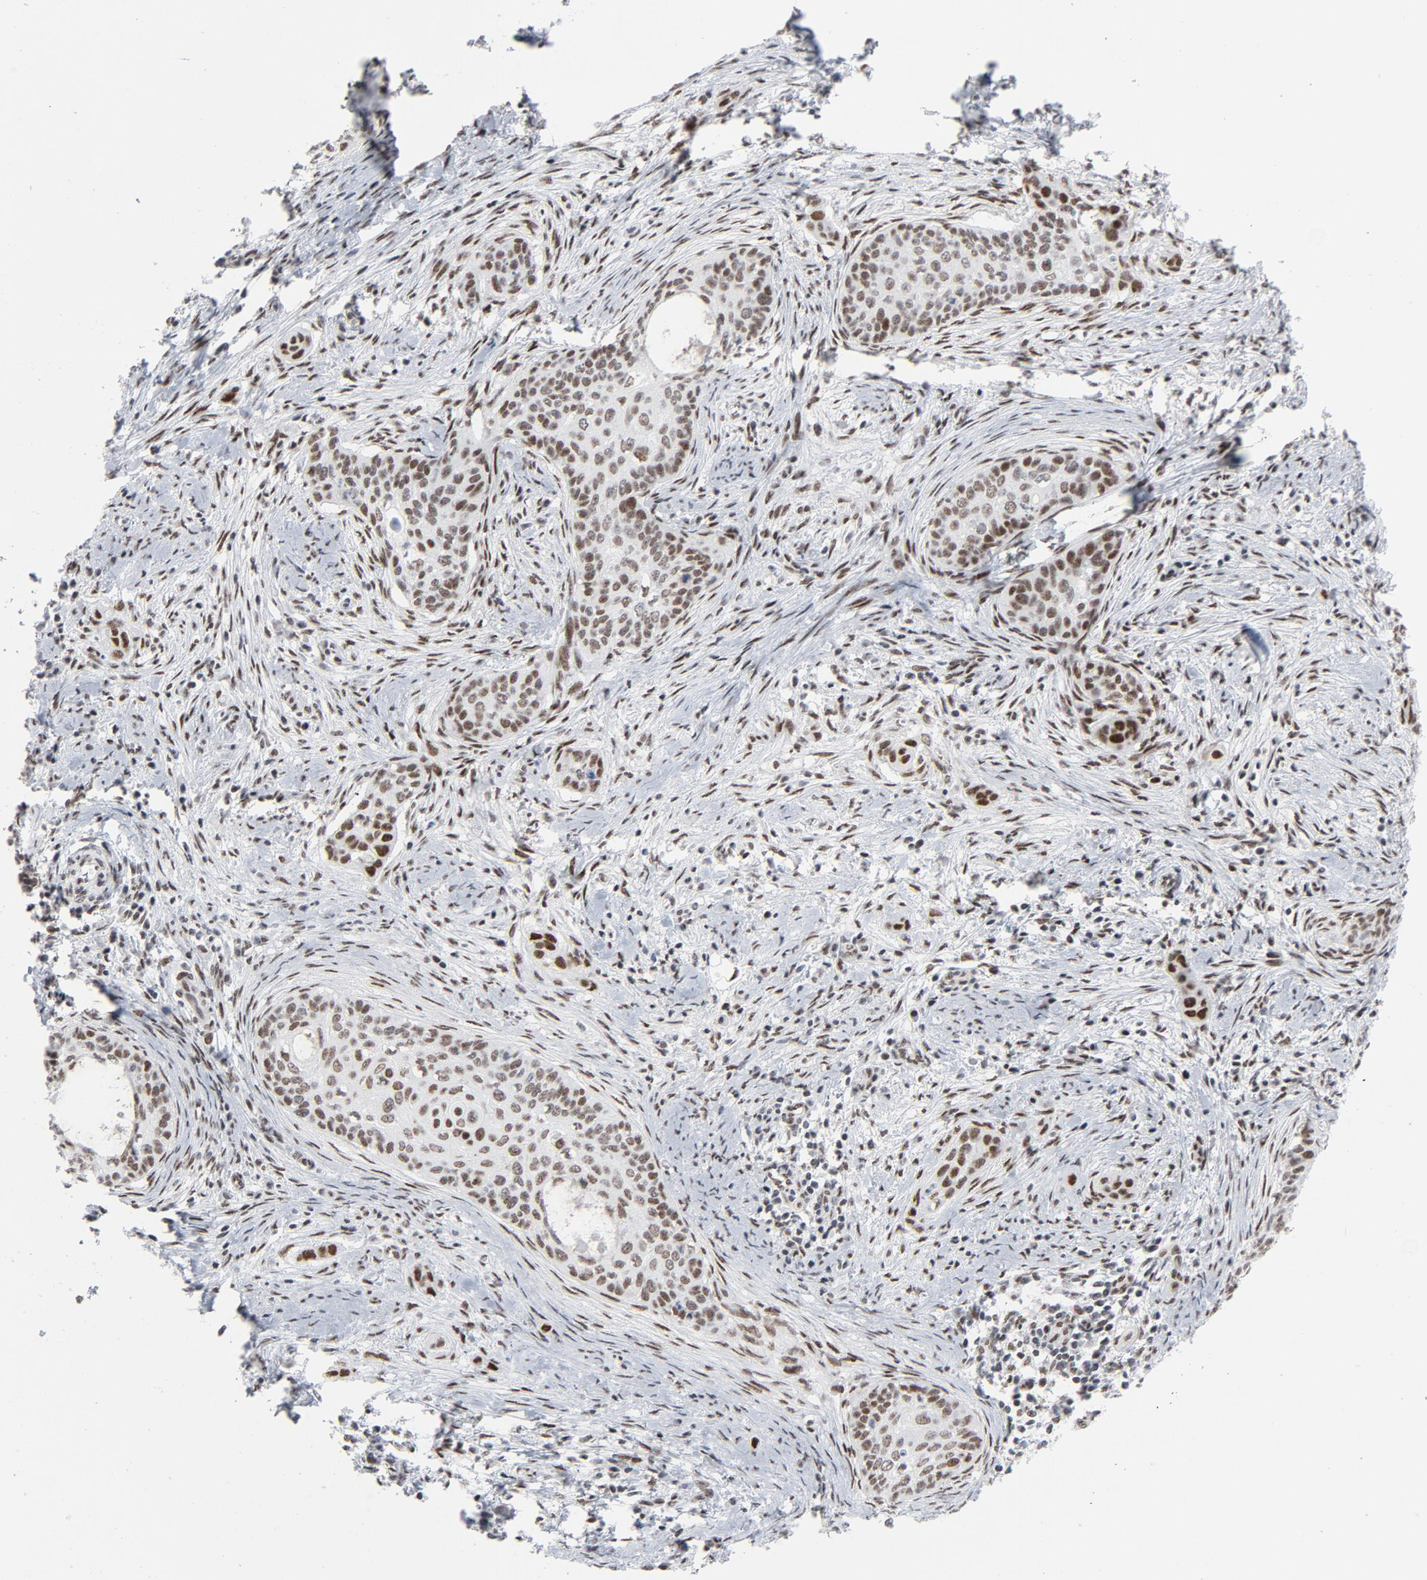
{"staining": {"intensity": "moderate", "quantity": ">75%", "location": "nuclear"}, "tissue": "cervical cancer", "cell_type": "Tumor cells", "image_type": "cancer", "snomed": [{"axis": "morphology", "description": "Squamous cell carcinoma, NOS"}, {"axis": "topography", "description": "Cervix"}], "caption": "Immunohistochemistry (IHC) photomicrograph of neoplastic tissue: human cervical squamous cell carcinoma stained using IHC shows medium levels of moderate protein expression localized specifically in the nuclear of tumor cells, appearing as a nuclear brown color.", "gene": "HSF1", "patient": {"sex": "female", "age": 33}}